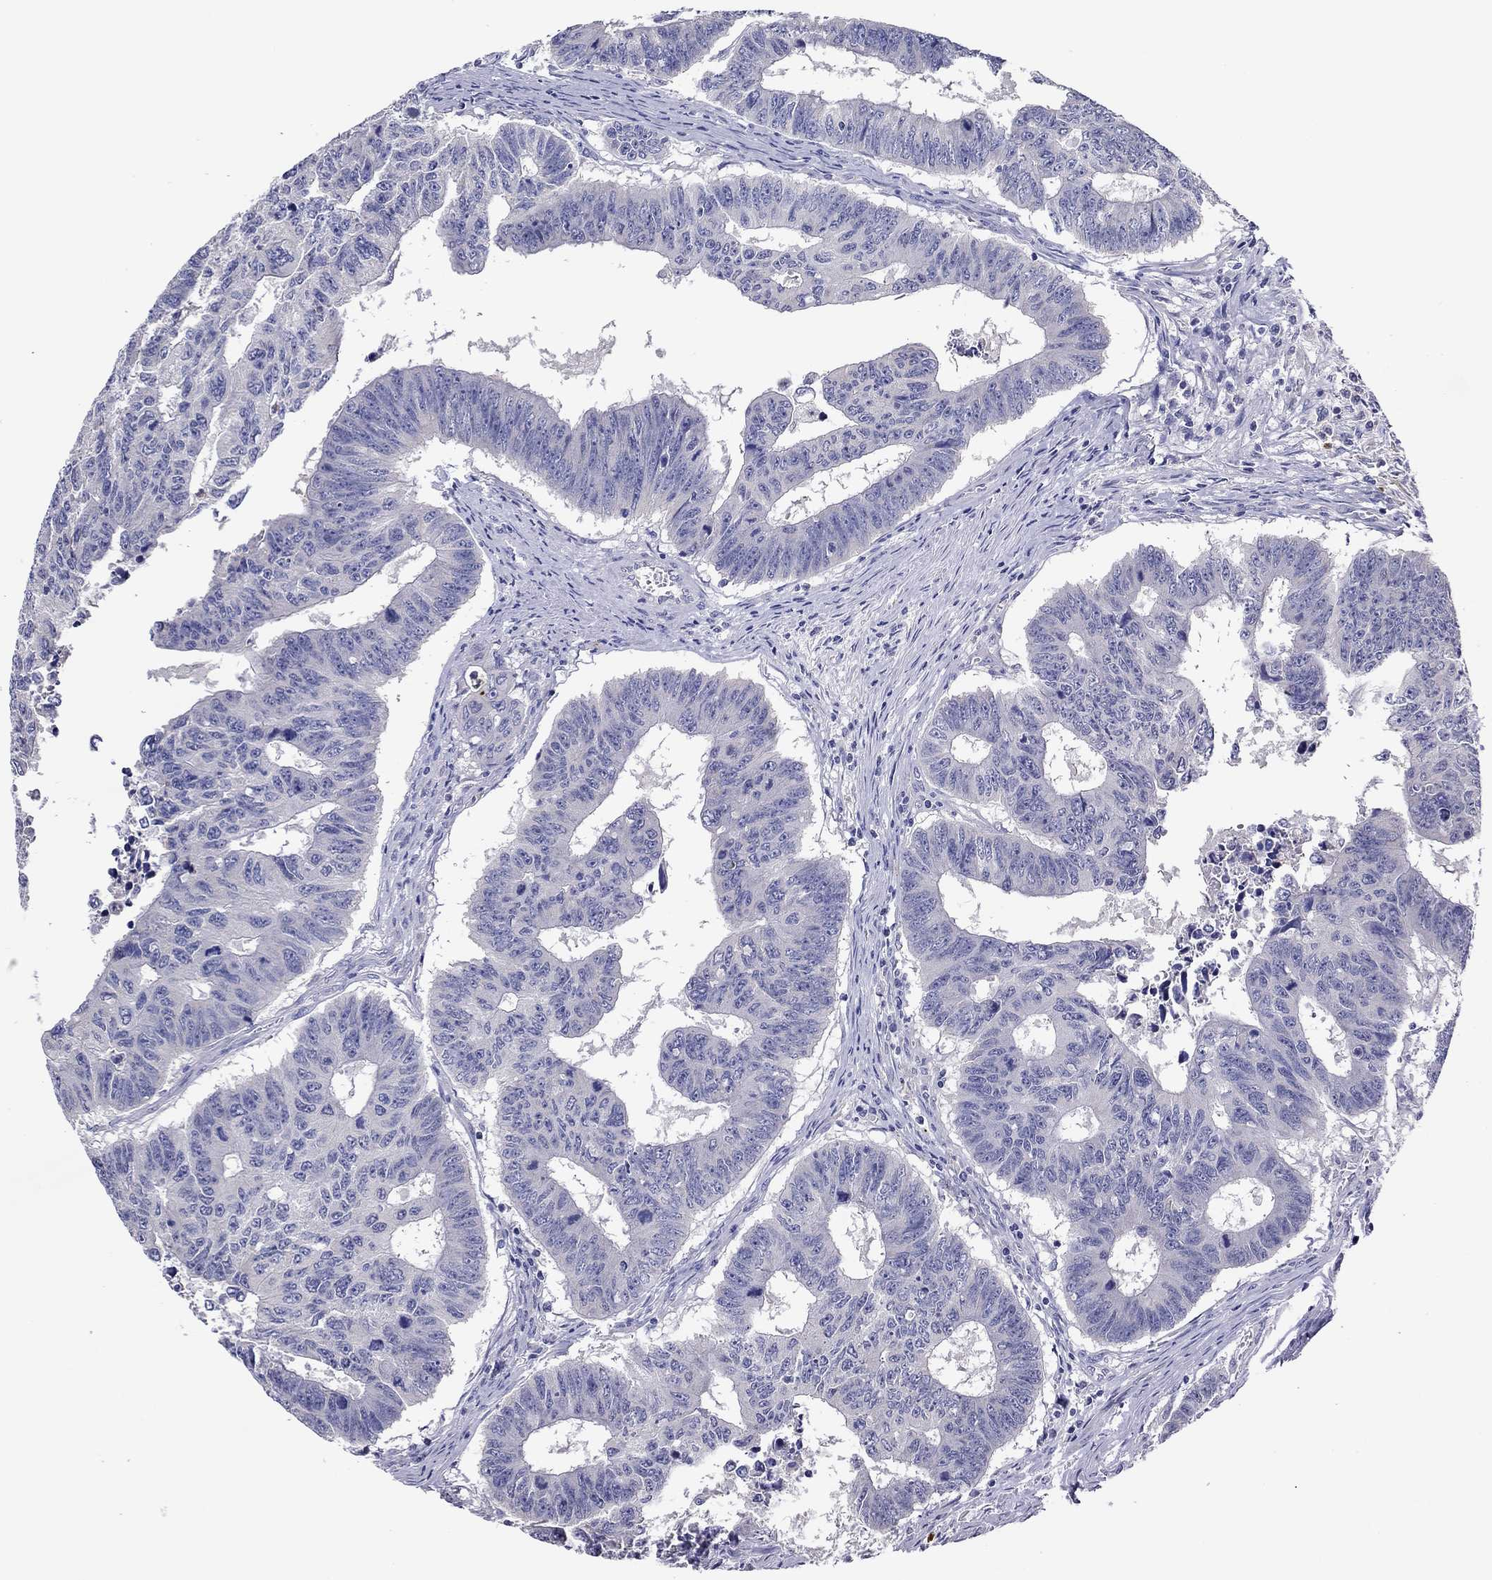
{"staining": {"intensity": "negative", "quantity": "none", "location": "none"}, "tissue": "colorectal cancer", "cell_type": "Tumor cells", "image_type": "cancer", "snomed": [{"axis": "morphology", "description": "Adenocarcinoma, NOS"}, {"axis": "topography", "description": "Appendix"}, {"axis": "topography", "description": "Colon"}, {"axis": "topography", "description": "Cecum"}, {"axis": "topography", "description": "Colon asc"}], "caption": "Immunohistochemical staining of human colorectal cancer displays no significant positivity in tumor cells. The staining is performed using DAB brown chromogen with nuclei counter-stained in using hematoxylin.", "gene": "CHIT1", "patient": {"sex": "female", "age": 85}}